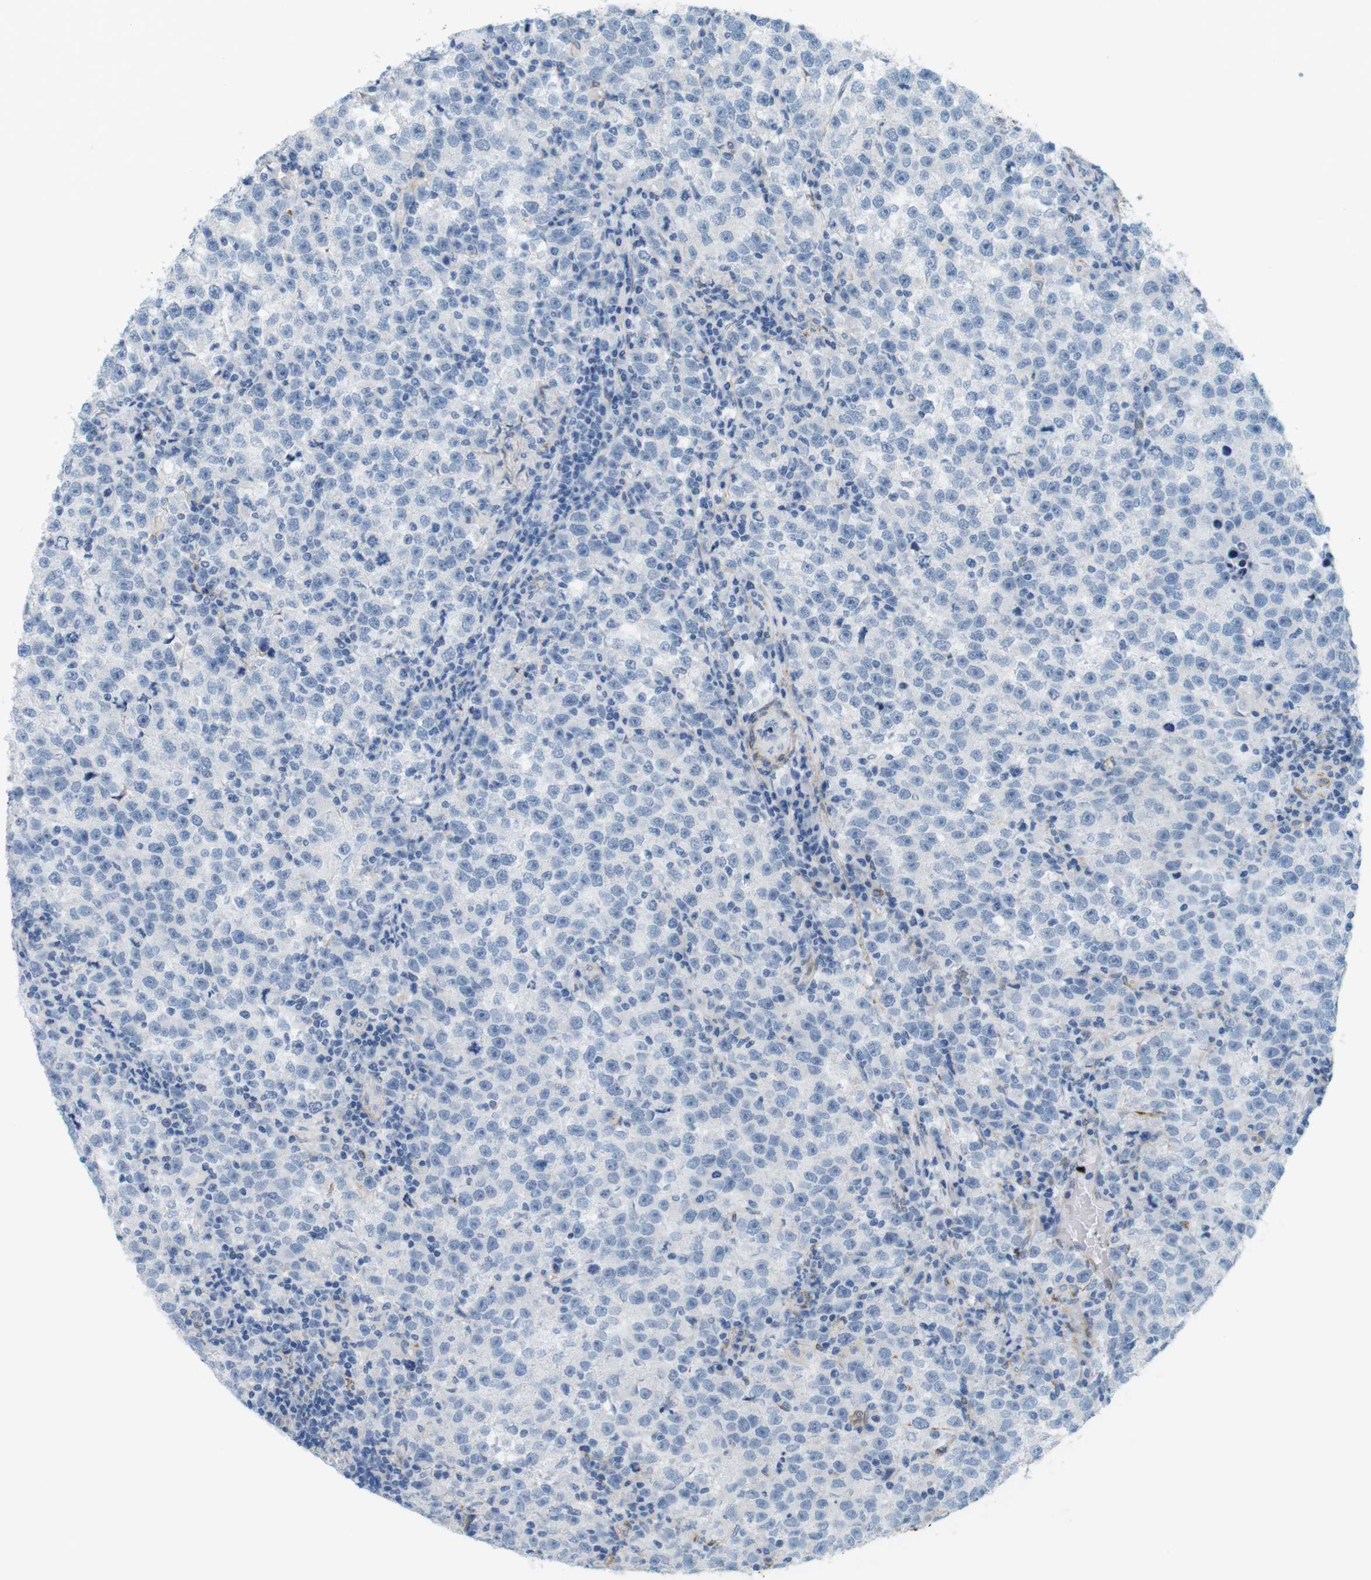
{"staining": {"intensity": "negative", "quantity": "none", "location": "none"}, "tissue": "testis cancer", "cell_type": "Tumor cells", "image_type": "cancer", "snomed": [{"axis": "morphology", "description": "Seminoma, NOS"}, {"axis": "topography", "description": "Testis"}], "caption": "The photomicrograph demonstrates no significant staining in tumor cells of seminoma (testis).", "gene": "MYH9", "patient": {"sex": "male", "age": 43}}